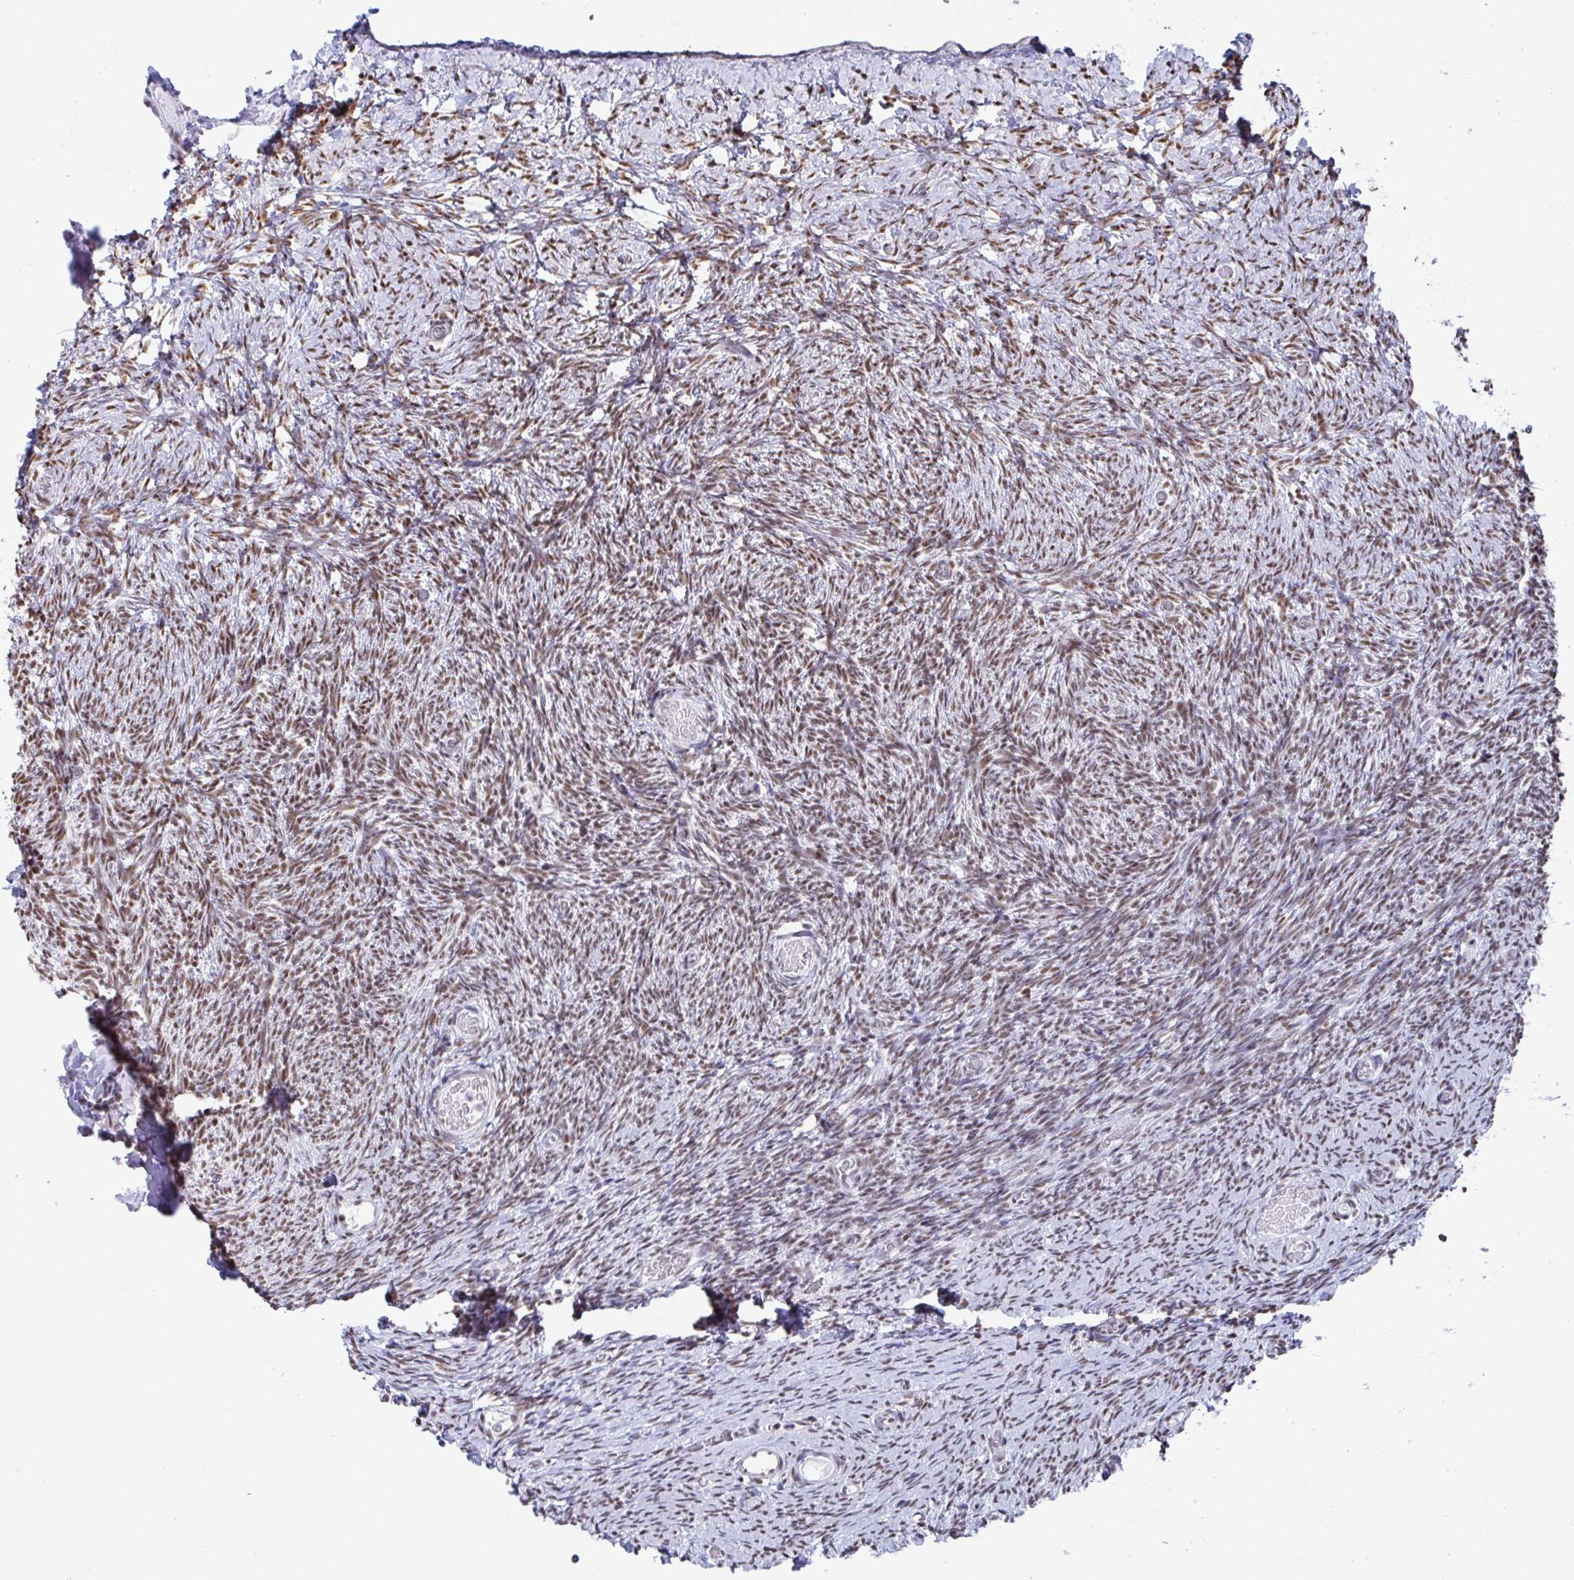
{"staining": {"intensity": "moderate", "quantity": "25%-75%", "location": "nuclear"}, "tissue": "ovary", "cell_type": "Ovarian stroma cells", "image_type": "normal", "snomed": [{"axis": "morphology", "description": "Normal tissue, NOS"}, {"axis": "topography", "description": "Ovary"}], "caption": "Moderate nuclear expression for a protein is present in about 25%-75% of ovarian stroma cells of unremarkable ovary using IHC.", "gene": "SUPT16H", "patient": {"sex": "female", "age": 39}}